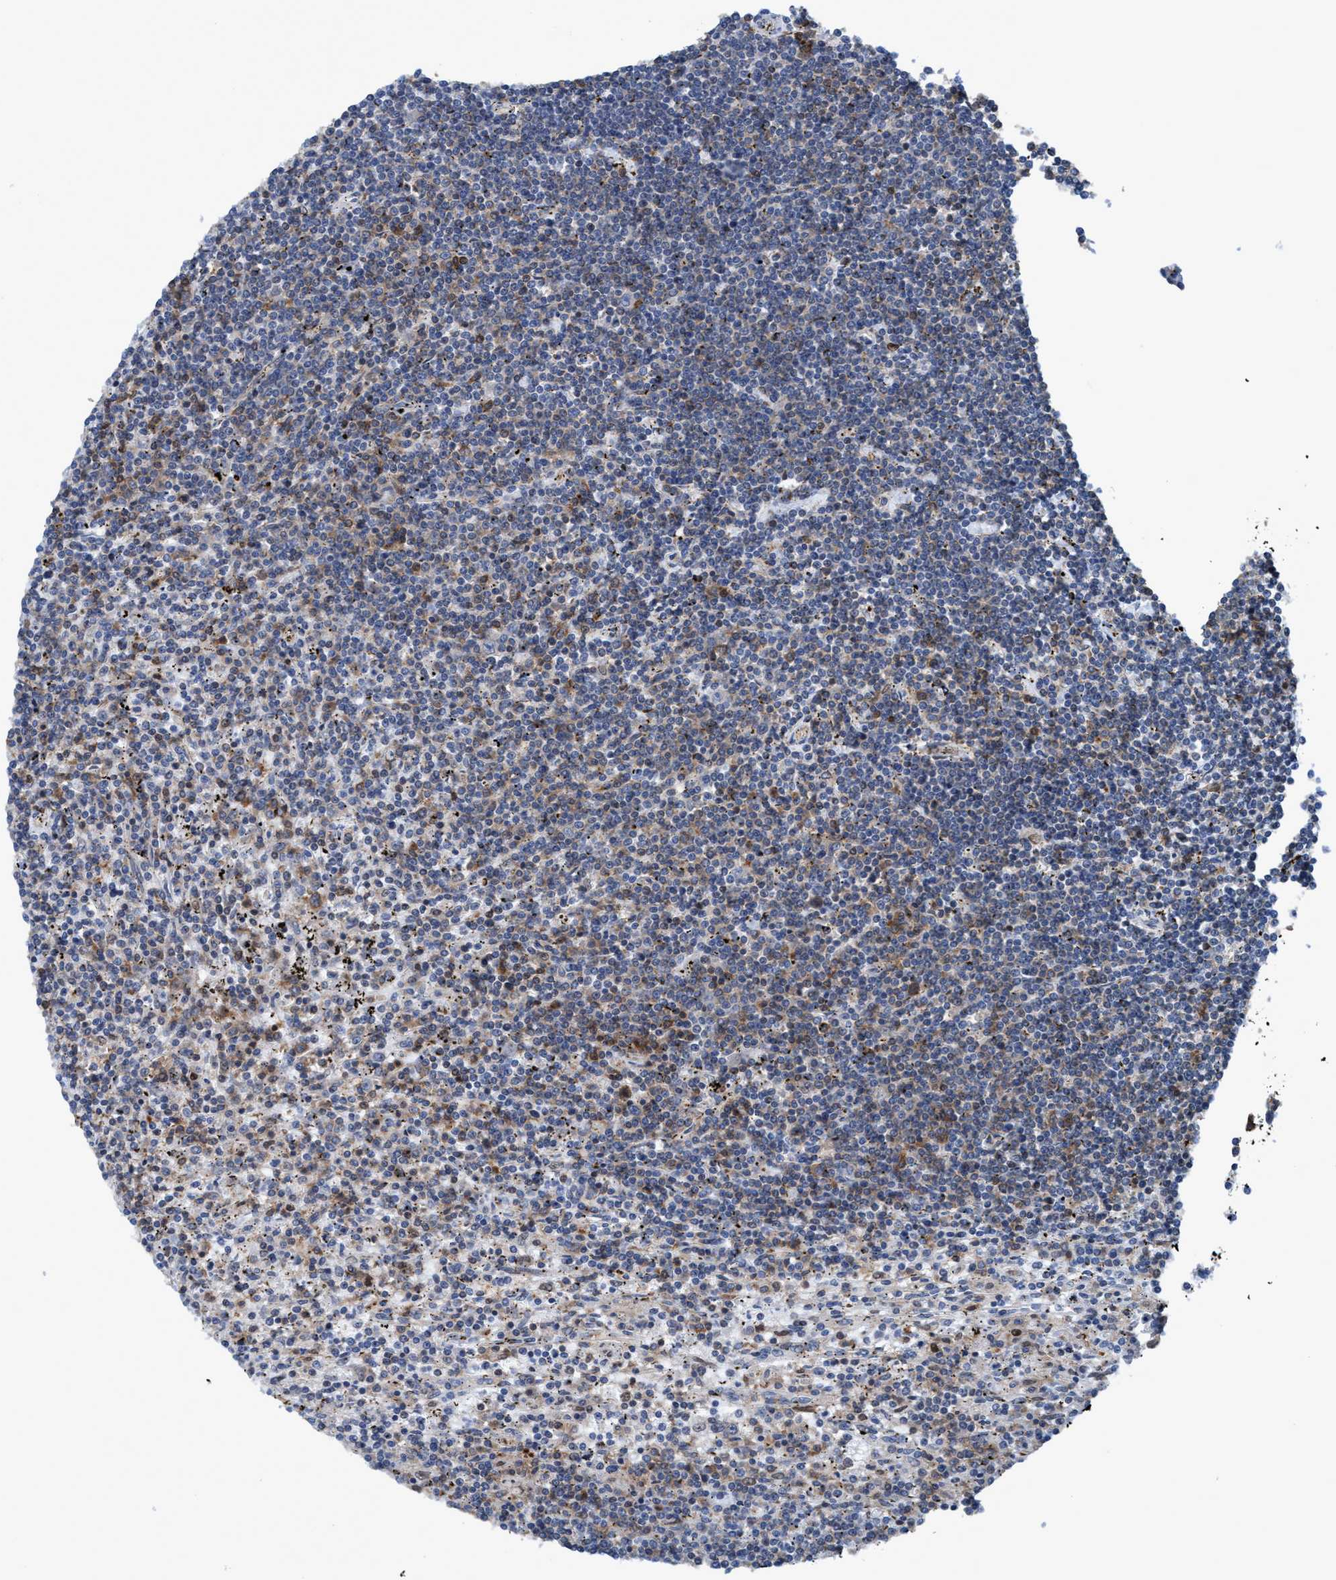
{"staining": {"intensity": "weak", "quantity": "<25%", "location": "cytoplasmic/membranous"}, "tissue": "lymphoma", "cell_type": "Tumor cells", "image_type": "cancer", "snomed": [{"axis": "morphology", "description": "Malignant lymphoma, non-Hodgkin's type, Low grade"}, {"axis": "topography", "description": "Spleen"}], "caption": "Histopathology image shows no protein positivity in tumor cells of low-grade malignant lymphoma, non-Hodgkin's type tissue.", "gene": "NMT1", "patient": {"sex": "male", "age": 76}}